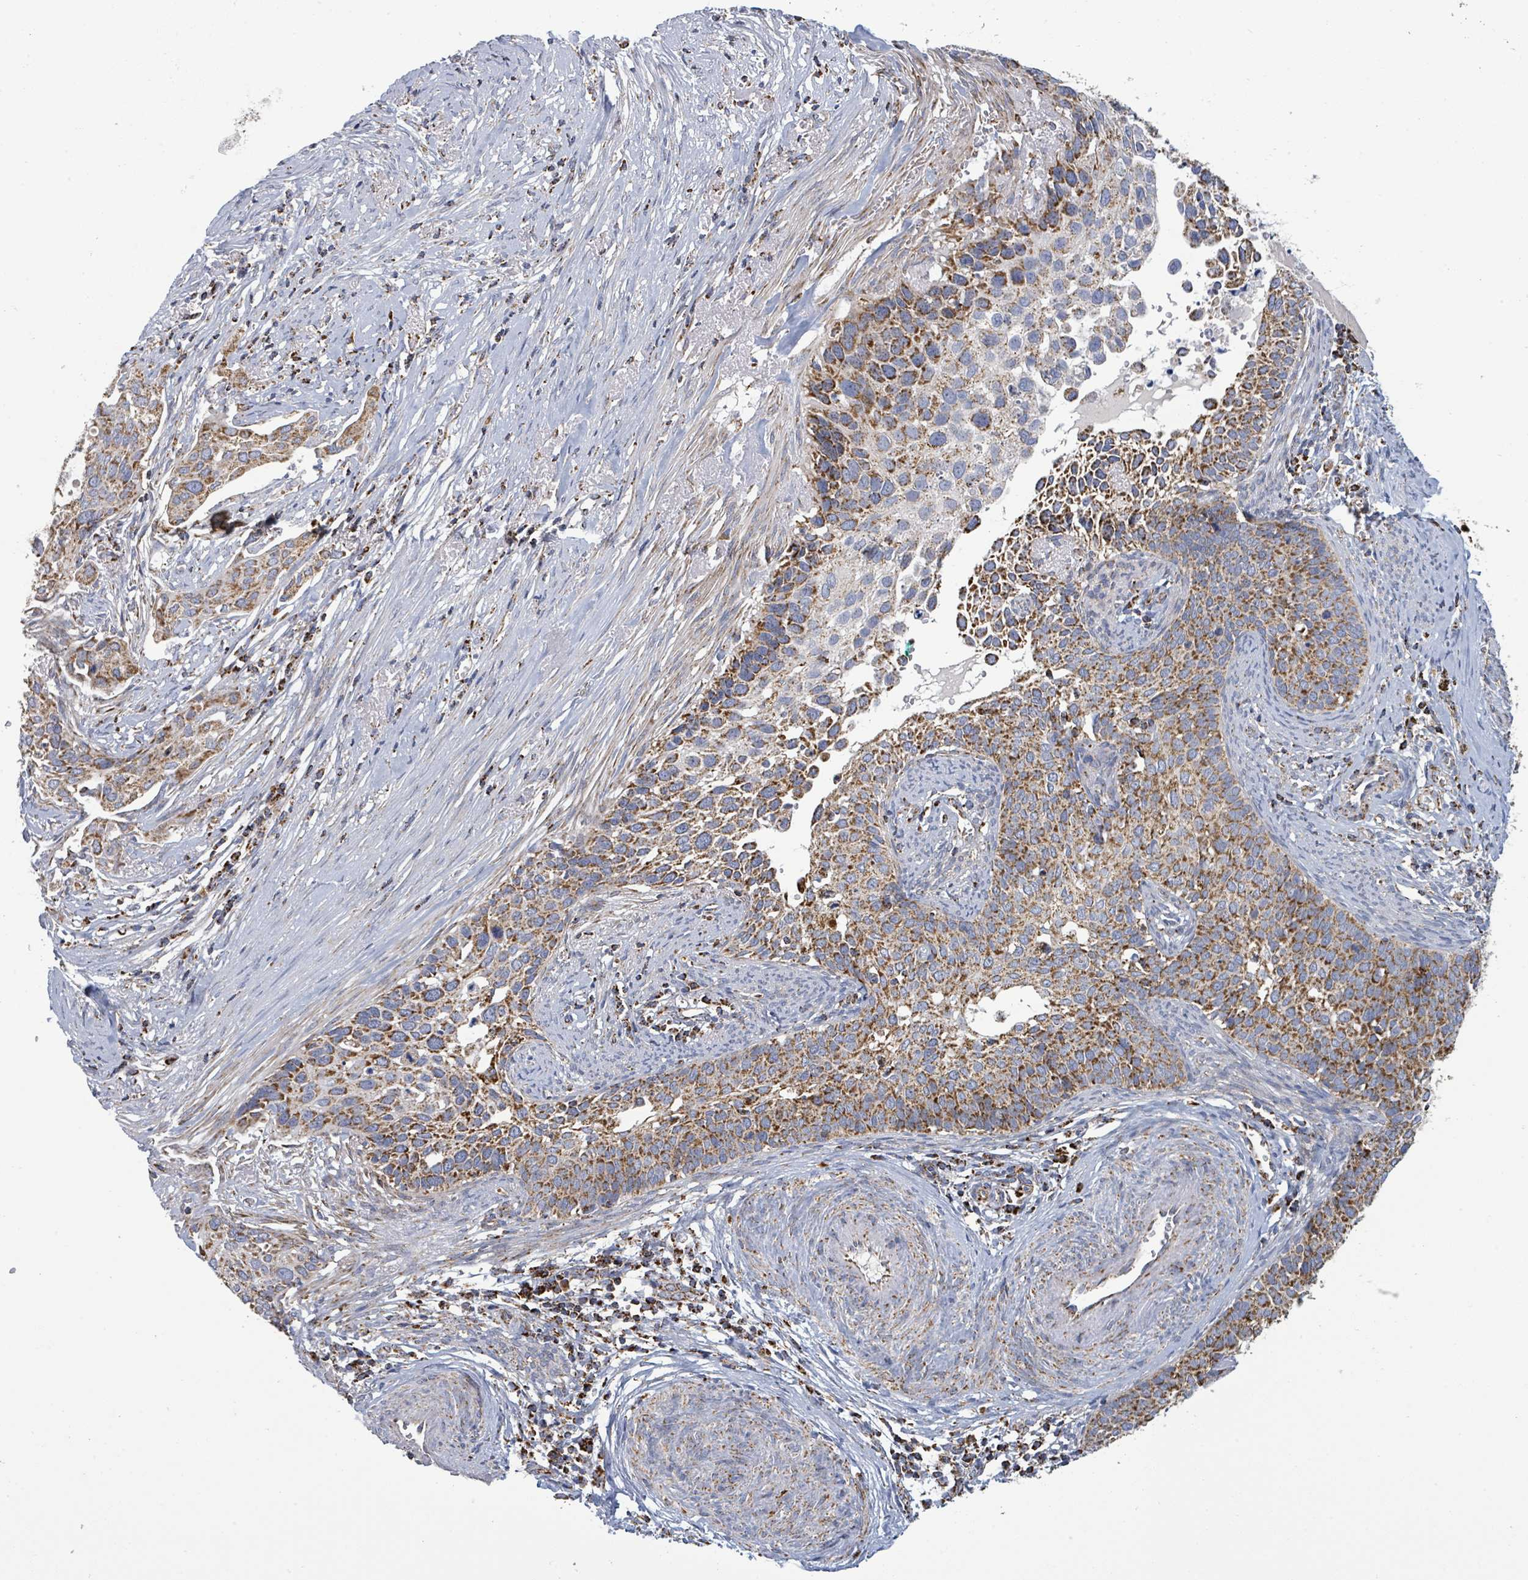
{"staining": {"intensity": "moderate", "quantity": ">75%", "location": "cytoplasmic/membranous"}, "tissue": "cervical cancer", "cell_type": "Tumor cells", "image_type": "cancer", "snomed": [{"axis": "morphology", "description": "Squamous cell carcinoma, NOS"}, {"axis": "topography", "description": "Cervix"}], "caption": "A micrograph showing moderate cytoplasmic/membranous positivity in approximately >75% of tumor cells in squamous cell carcinoma (cervical), as visualized by brown immunohistochemical staining.", "gene": "SUCLG2", "patient": {"sex": "female", "age": 44}}